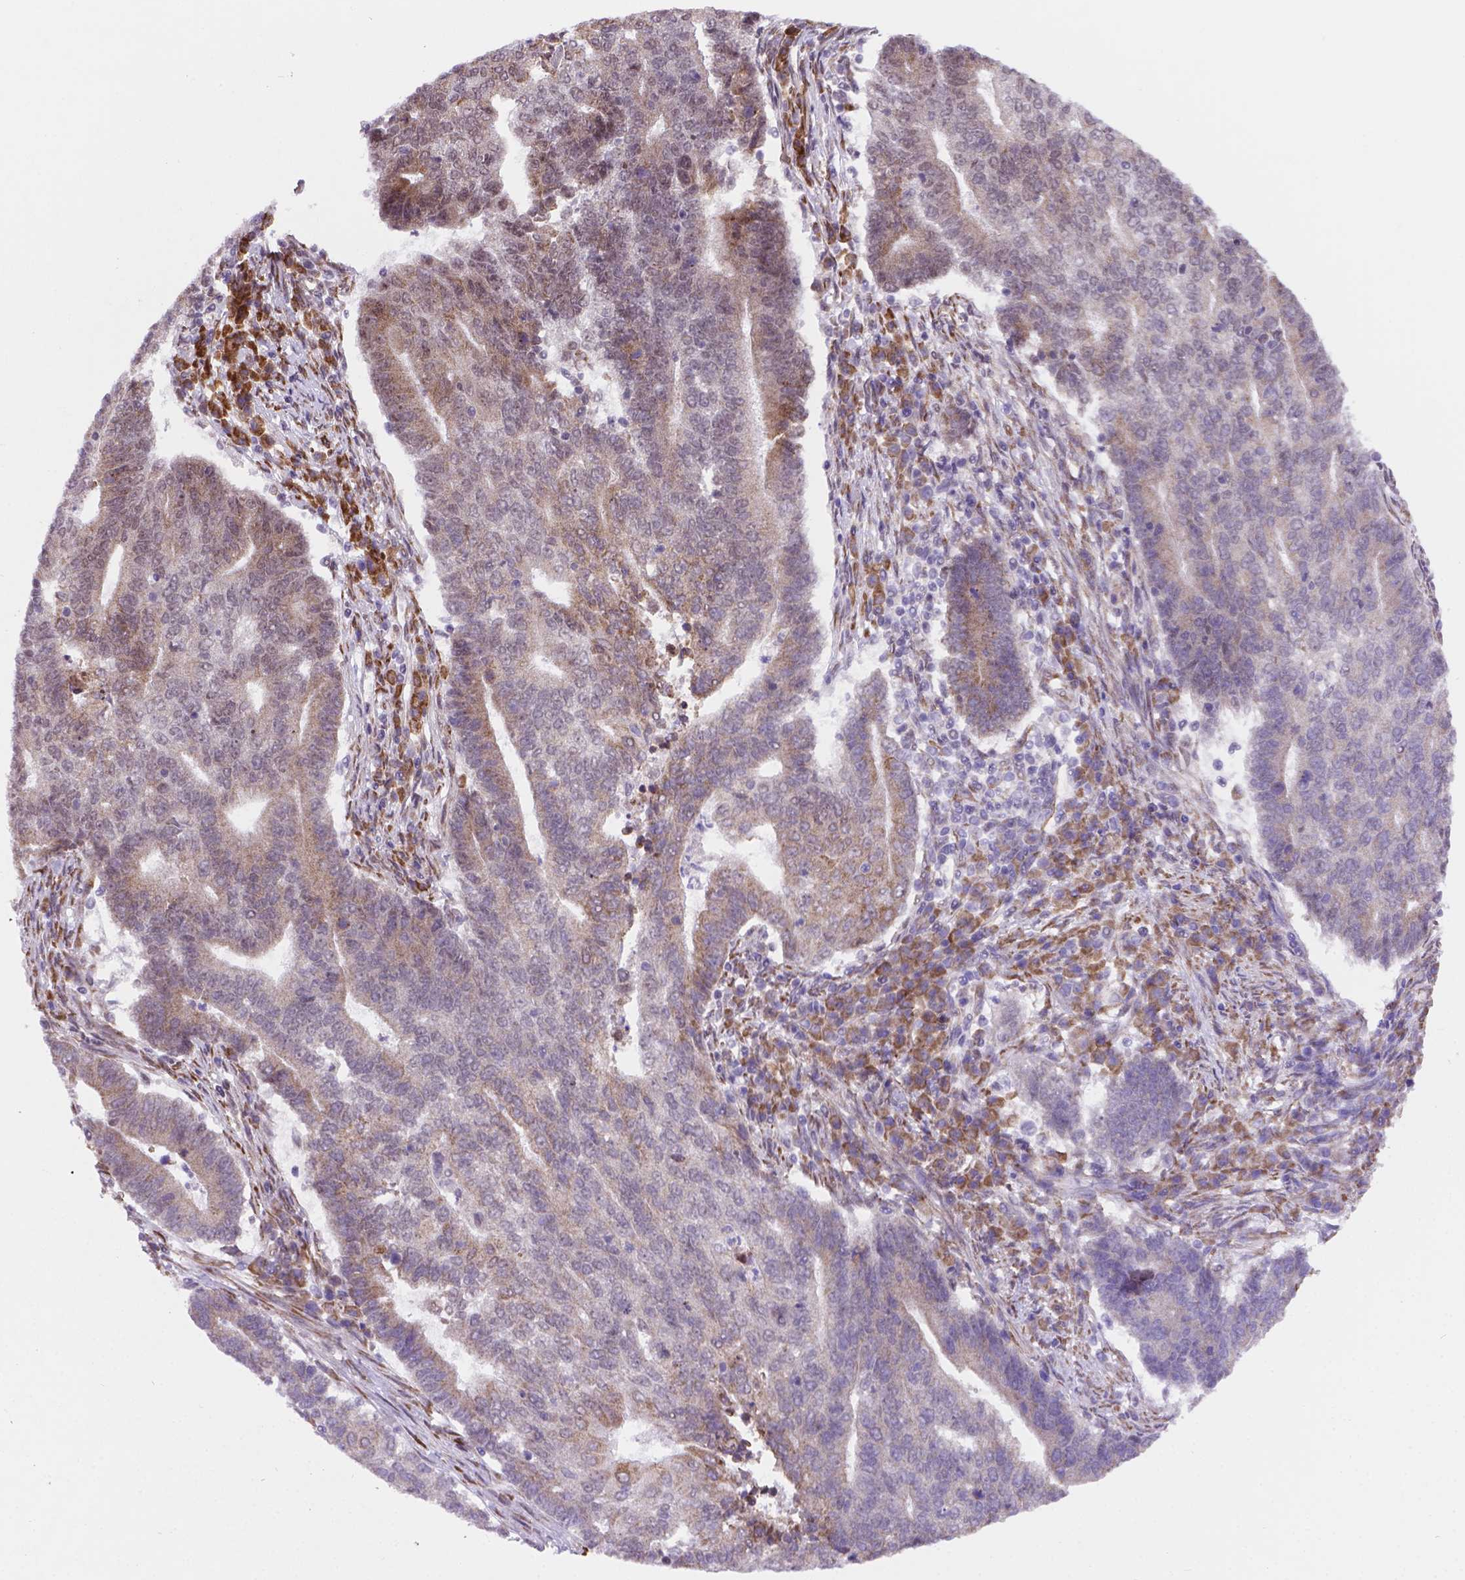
{"staining": {"intensity": "moderate", "quantity": "<25%", "location": "cytoplasmic/membranous"}, "tissue": "endometrial cancer", "cell_type": "Tumor cells", "image_type": "cancer", "snomed": [{"axis": "morphology", "description": "Adenocarcinoma, NOS"}, {"axis": "topography", "description": "Uterus"}, {"axis": "topography", "description": "Endometrium"}], "caption": "Immunohistochemistry (IHC) staining of adenocarcinoma (endometrial), which demonstrates low levels of moderate cytoplasmic/membranous positivity in about <25% of tumor cells indicating moderate cytoplasmic/membranous protein expression. The staining was performed using DAB (3,3'-diaminobenzidine) (brown) for protein detection and nuclei were counterstained in hematoxylin (blue).", "gene": "FNIP1", "patient": {"sex": "female", "age": 54}}